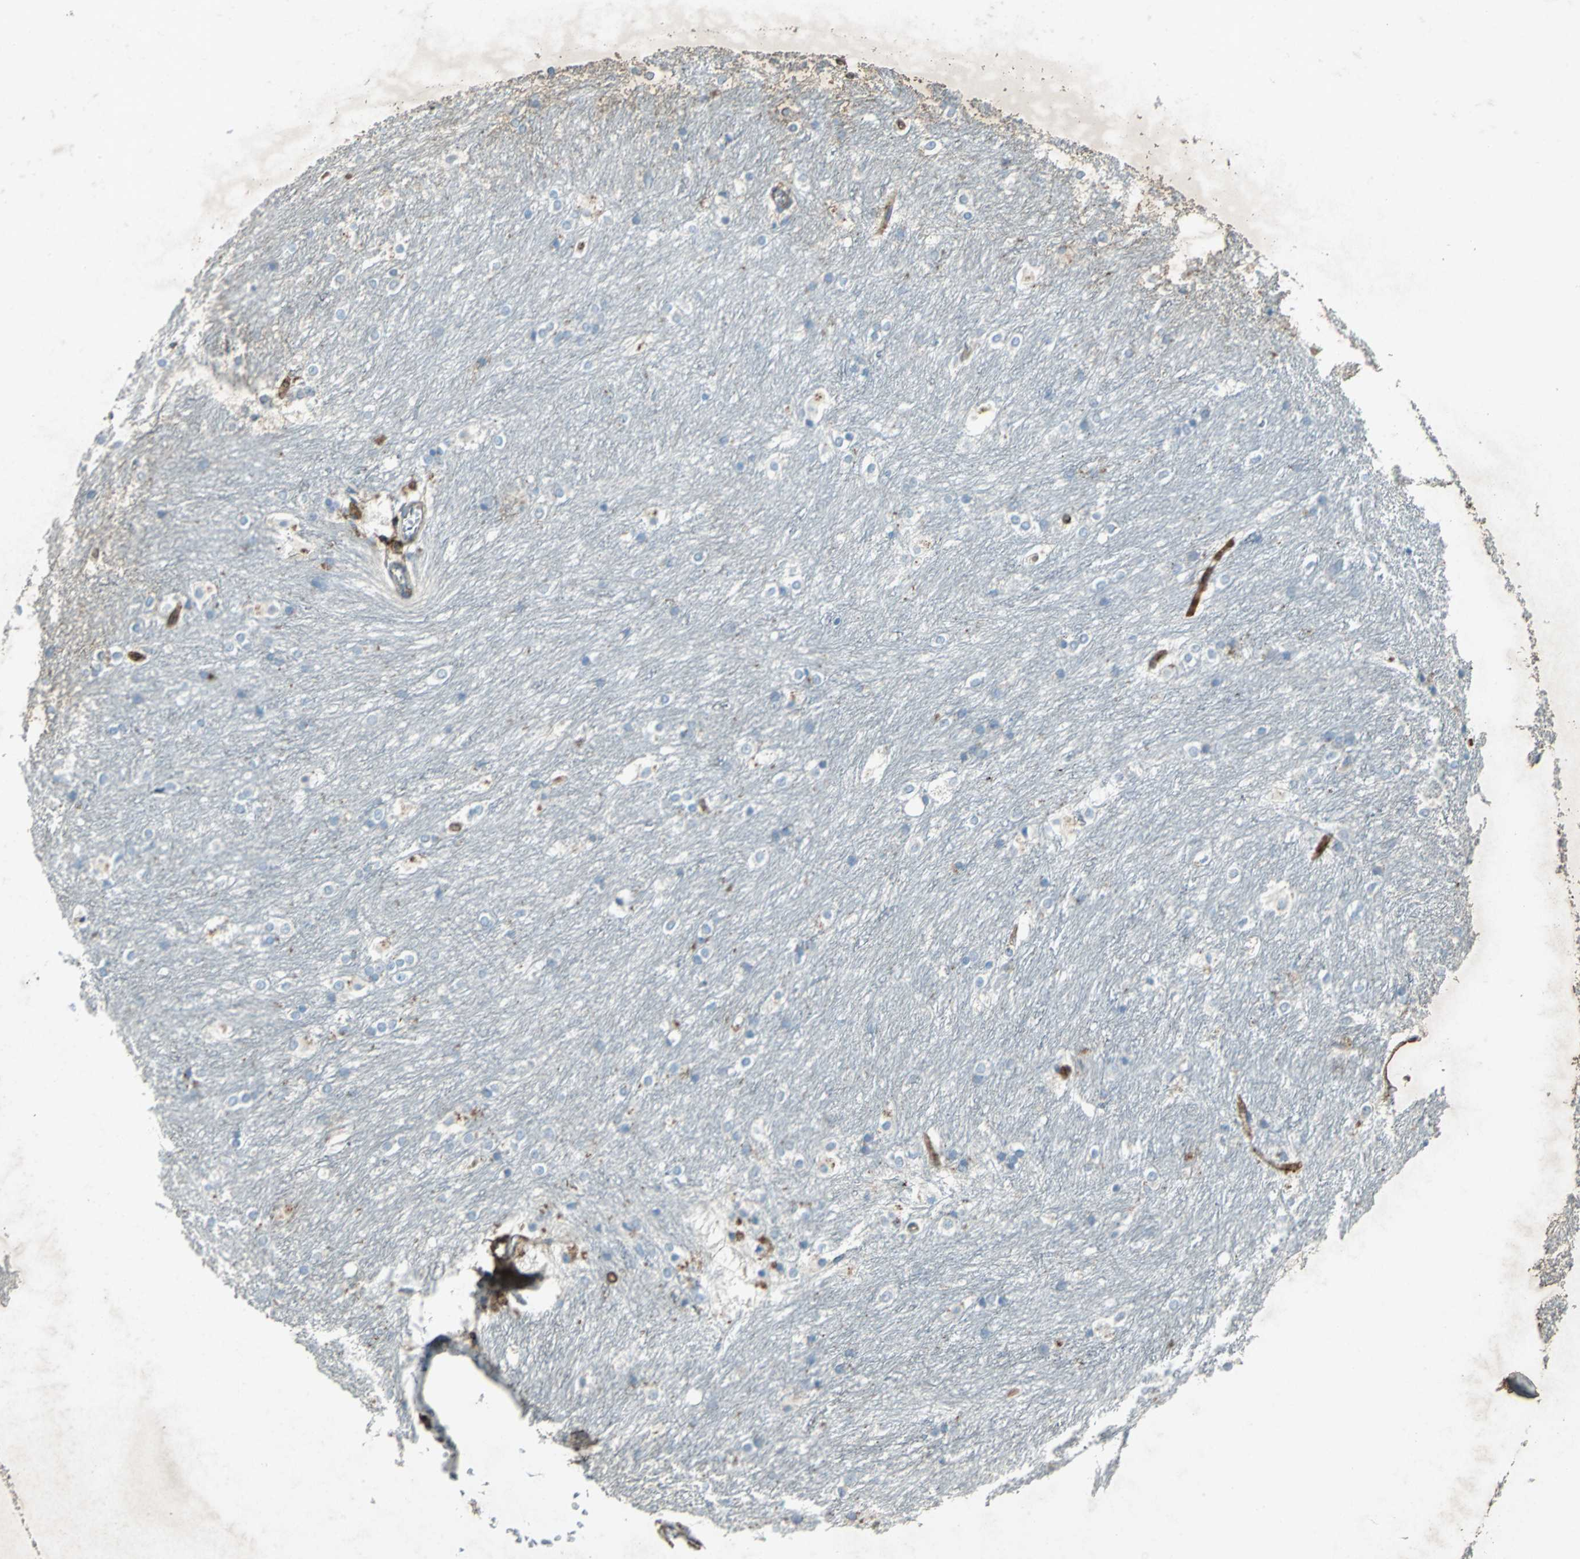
{"staining": {"intensity": "weak", "quantity": "<25%", "location": "cytoplasmic/membranous"}, "tissue": "caudate", "cell_type": "Glial cells", "image_type": "normal", "snomed": [{"axis": "morphology", "description": "Normal tissue, NOS"}, {"axis": "topography", "description": "Lateral ventricle wall"}], "caption": "A high-resolution image shows immunohistochemistry (IHC) staining of unremarkable caudate, which displays no significant positivity in glial cells.", "gene": "CCR6", "patient": {"sex": "female", "age": 19}}